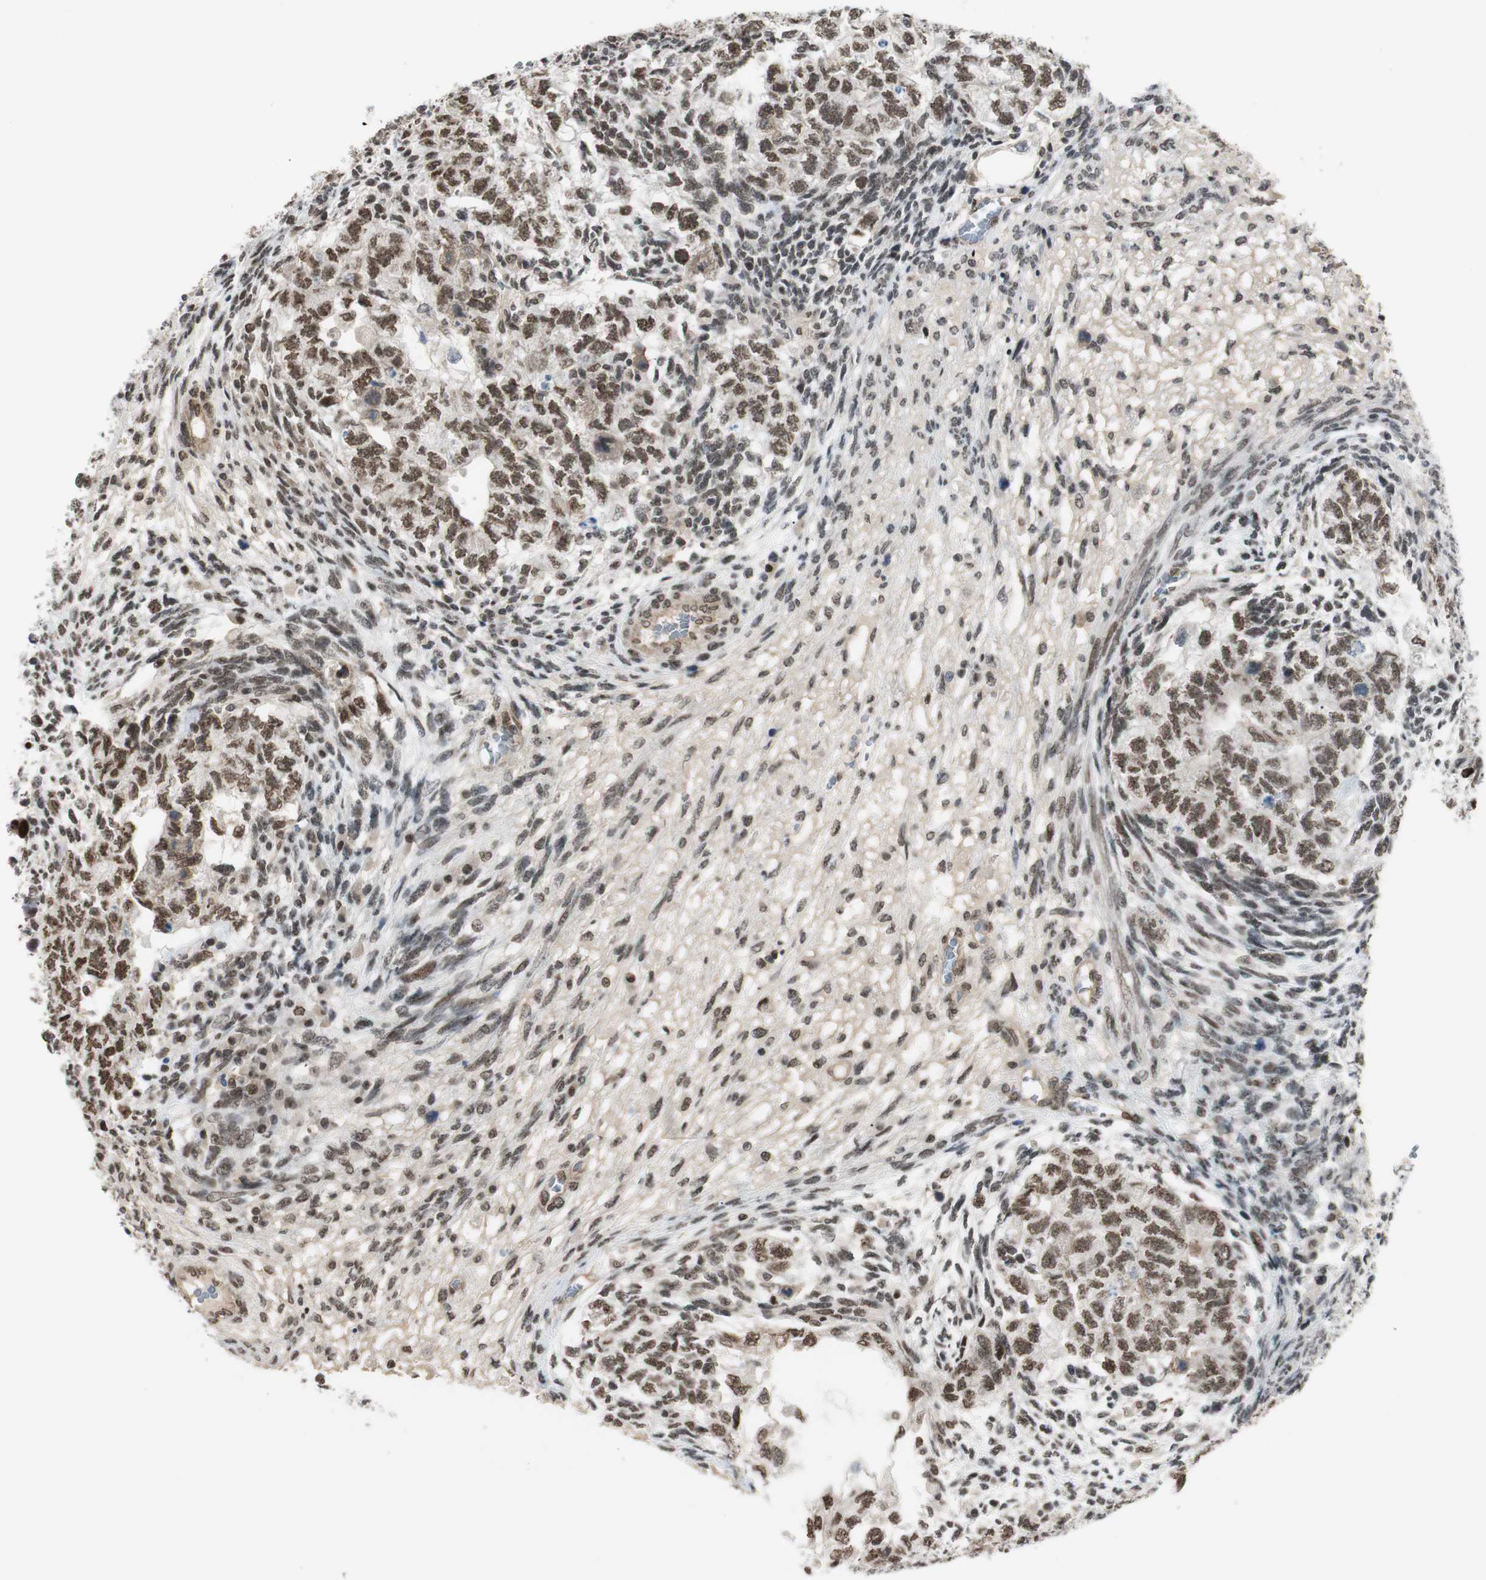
{"staining": {"intensity": "moderate", "quantity": ">75%", "location": "nuclear"}, "tissue": "testis cancer", "cell_type": "Tumor cells", "image_type": "cancer", "snomed": [{"axis": "morphology", "description": "Normal tissue, NOS"}, {"axis": "morphology", "description": "Carcinoma, Embryonal, NOS"}, {"axis": "topography", "description": "Testis"}], "caption": "A medium amount of moderate nuclear expression is appreciated in about >75% of tumor cells in testis cancer (embryonal carcinoma) tissue. Using DAB (brown) and hematoxylin (blue) stains, captured at high magnification using brightfield microscopy.", "gene": "SUFU", "patient": {"sex": "male", "age": 36}}